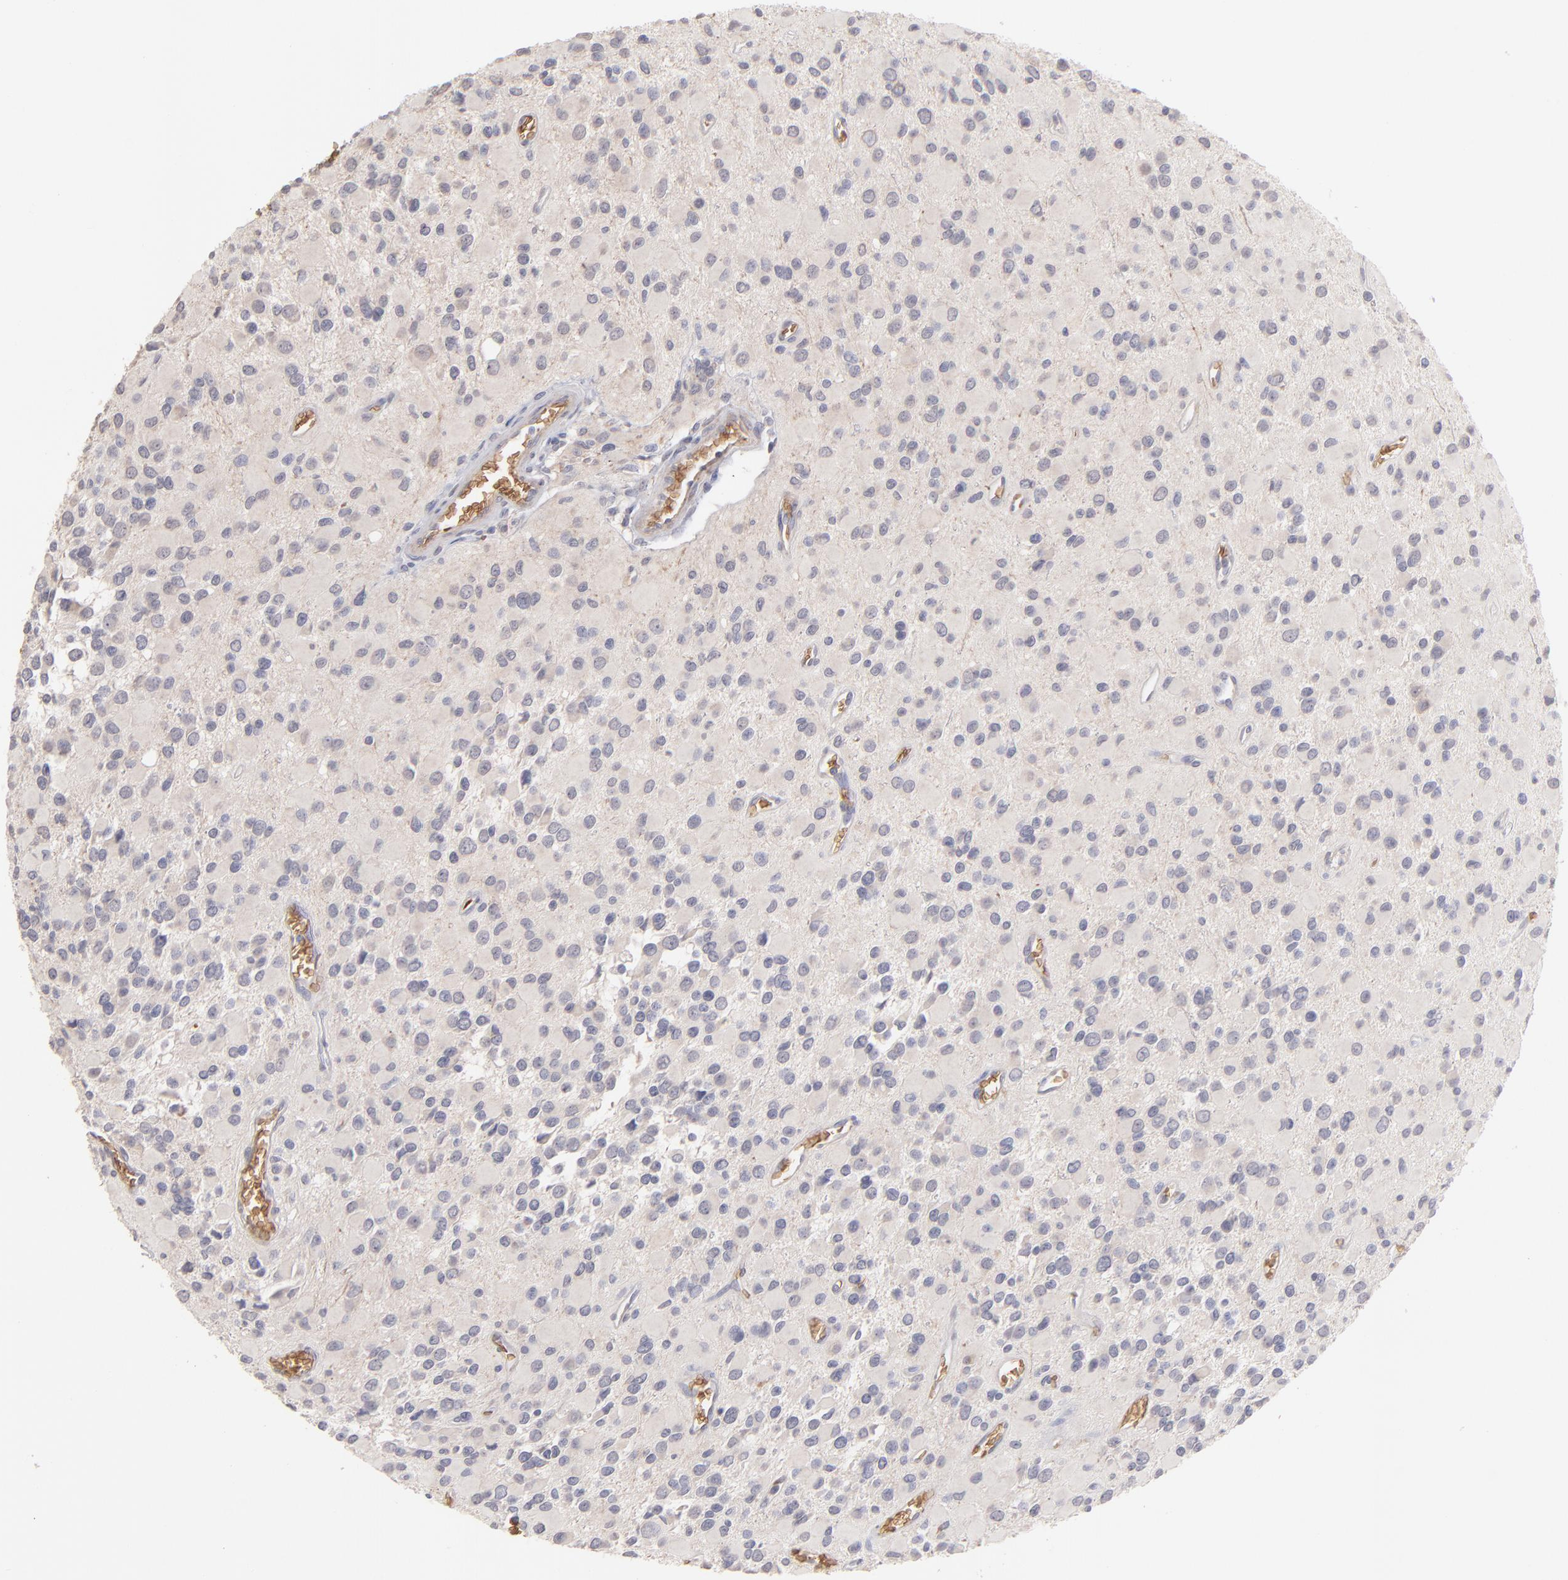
{"staining": {"intensity": "negative", "quantity": "none", "location": "none"}, "tissue": "glioma", "cell_type": "Tumor cells", "image_type": "cancer", "snomed": [{"axis": "morphology", "description": "Glioma, malignant, Low grade"}, {"axis": "topography", "description": "Brain"}], "caption": "Tumor cells are negative for protein expression in human glioma.", "gene": "F13B", "patient": {"sex": "male", "age": 42}}